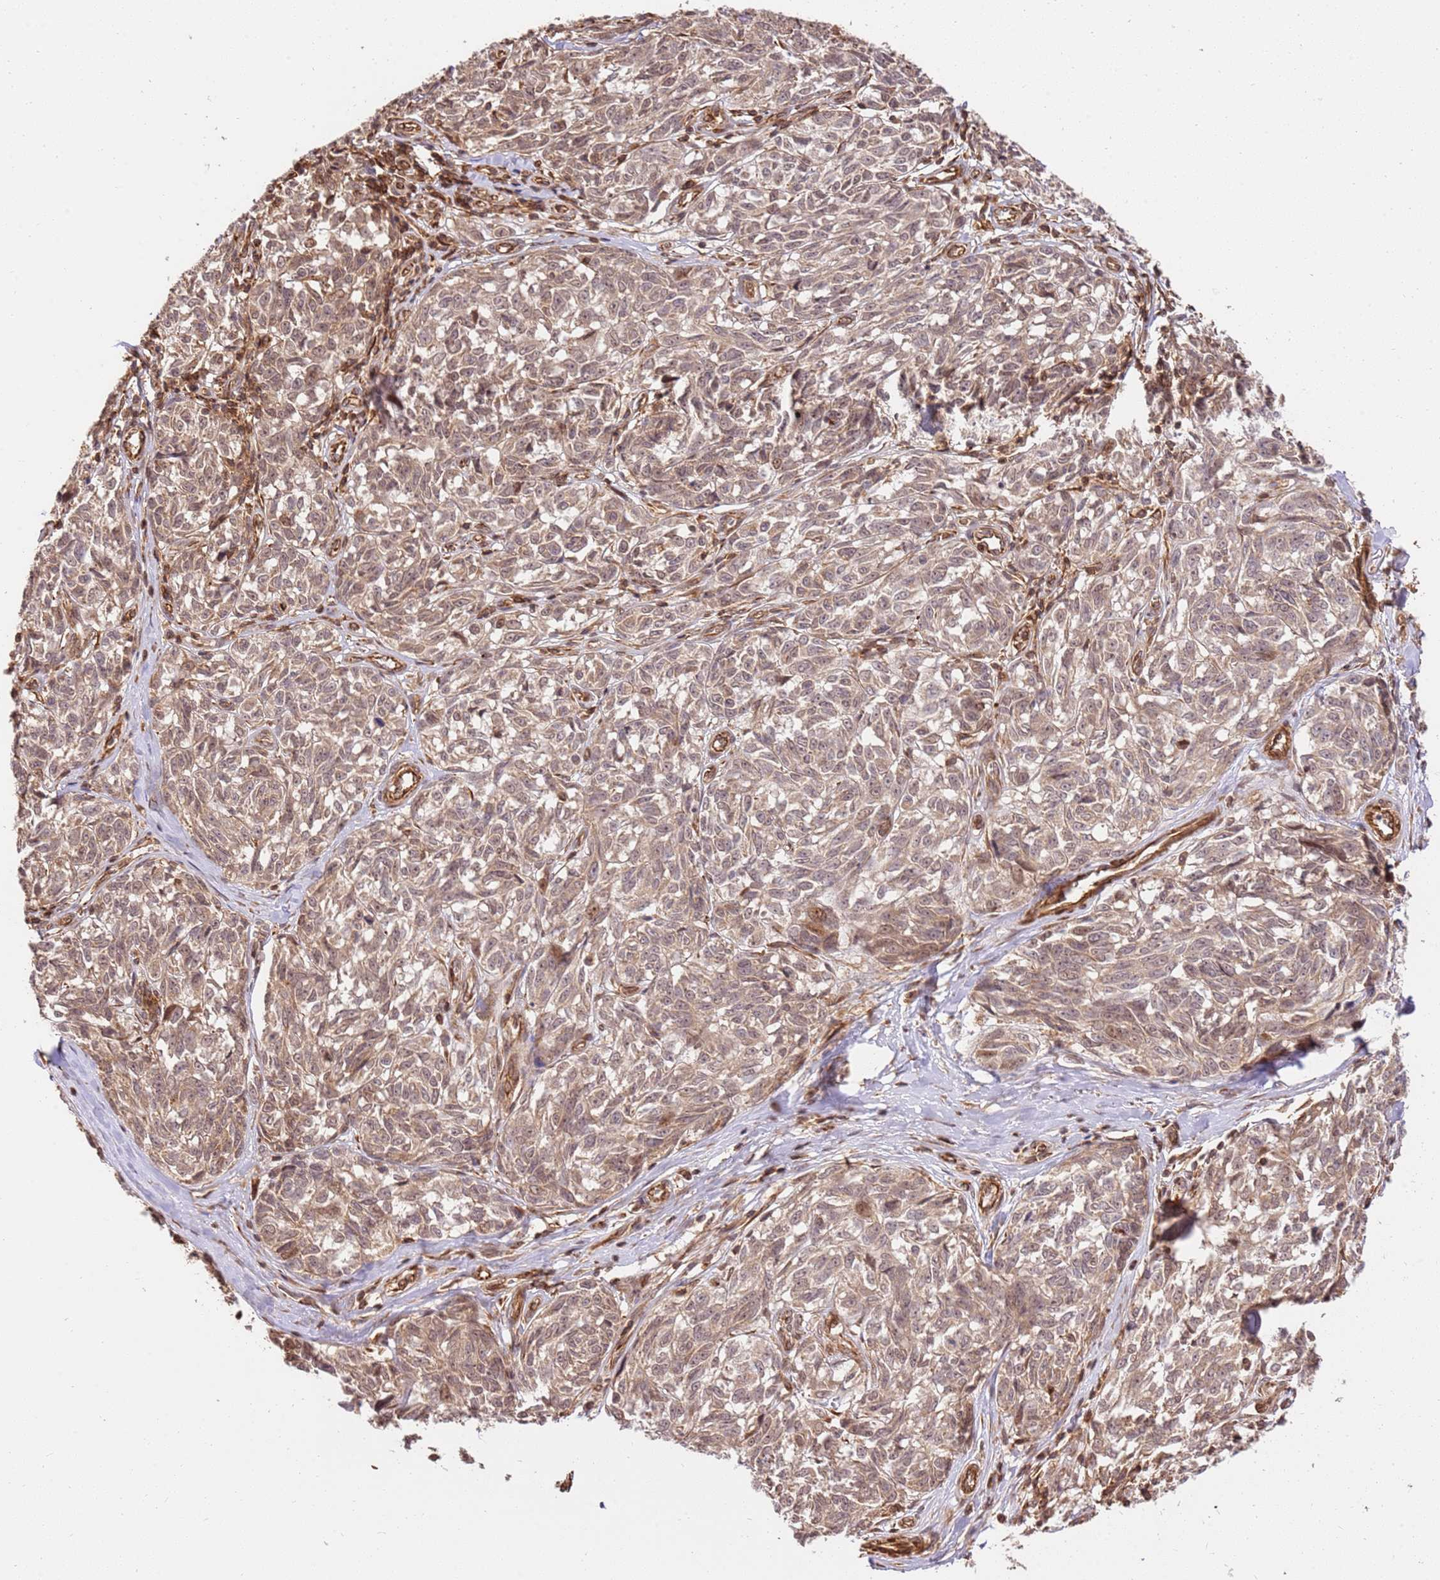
{"staining": {"intensity": "weak", "quantity": ">75%", "location": "cytoplasmic/membranous"}, "tissue": "melanoma", "cell_type": "Tumor cells", "image_type": "cancer", "snomed": [{"axis": "morphology", "description": "Normal tissue, NOS"}, {"axis": "morphology", "description": "Malignant melanoma, NOS"}, {"axis": "topography", "description": "Skin"}], "caption": "A high-resolution image shows immunohistochemistry (IHC) staining of malignant melanoma, which displays weak cytoplasmic/membranous expression in about >75% of tumor cells. (Brightfield microscopy of DAB IHC at high magnification).", "gene": "KATNAL2", "patient": {"sex": "female", "age": 64}}